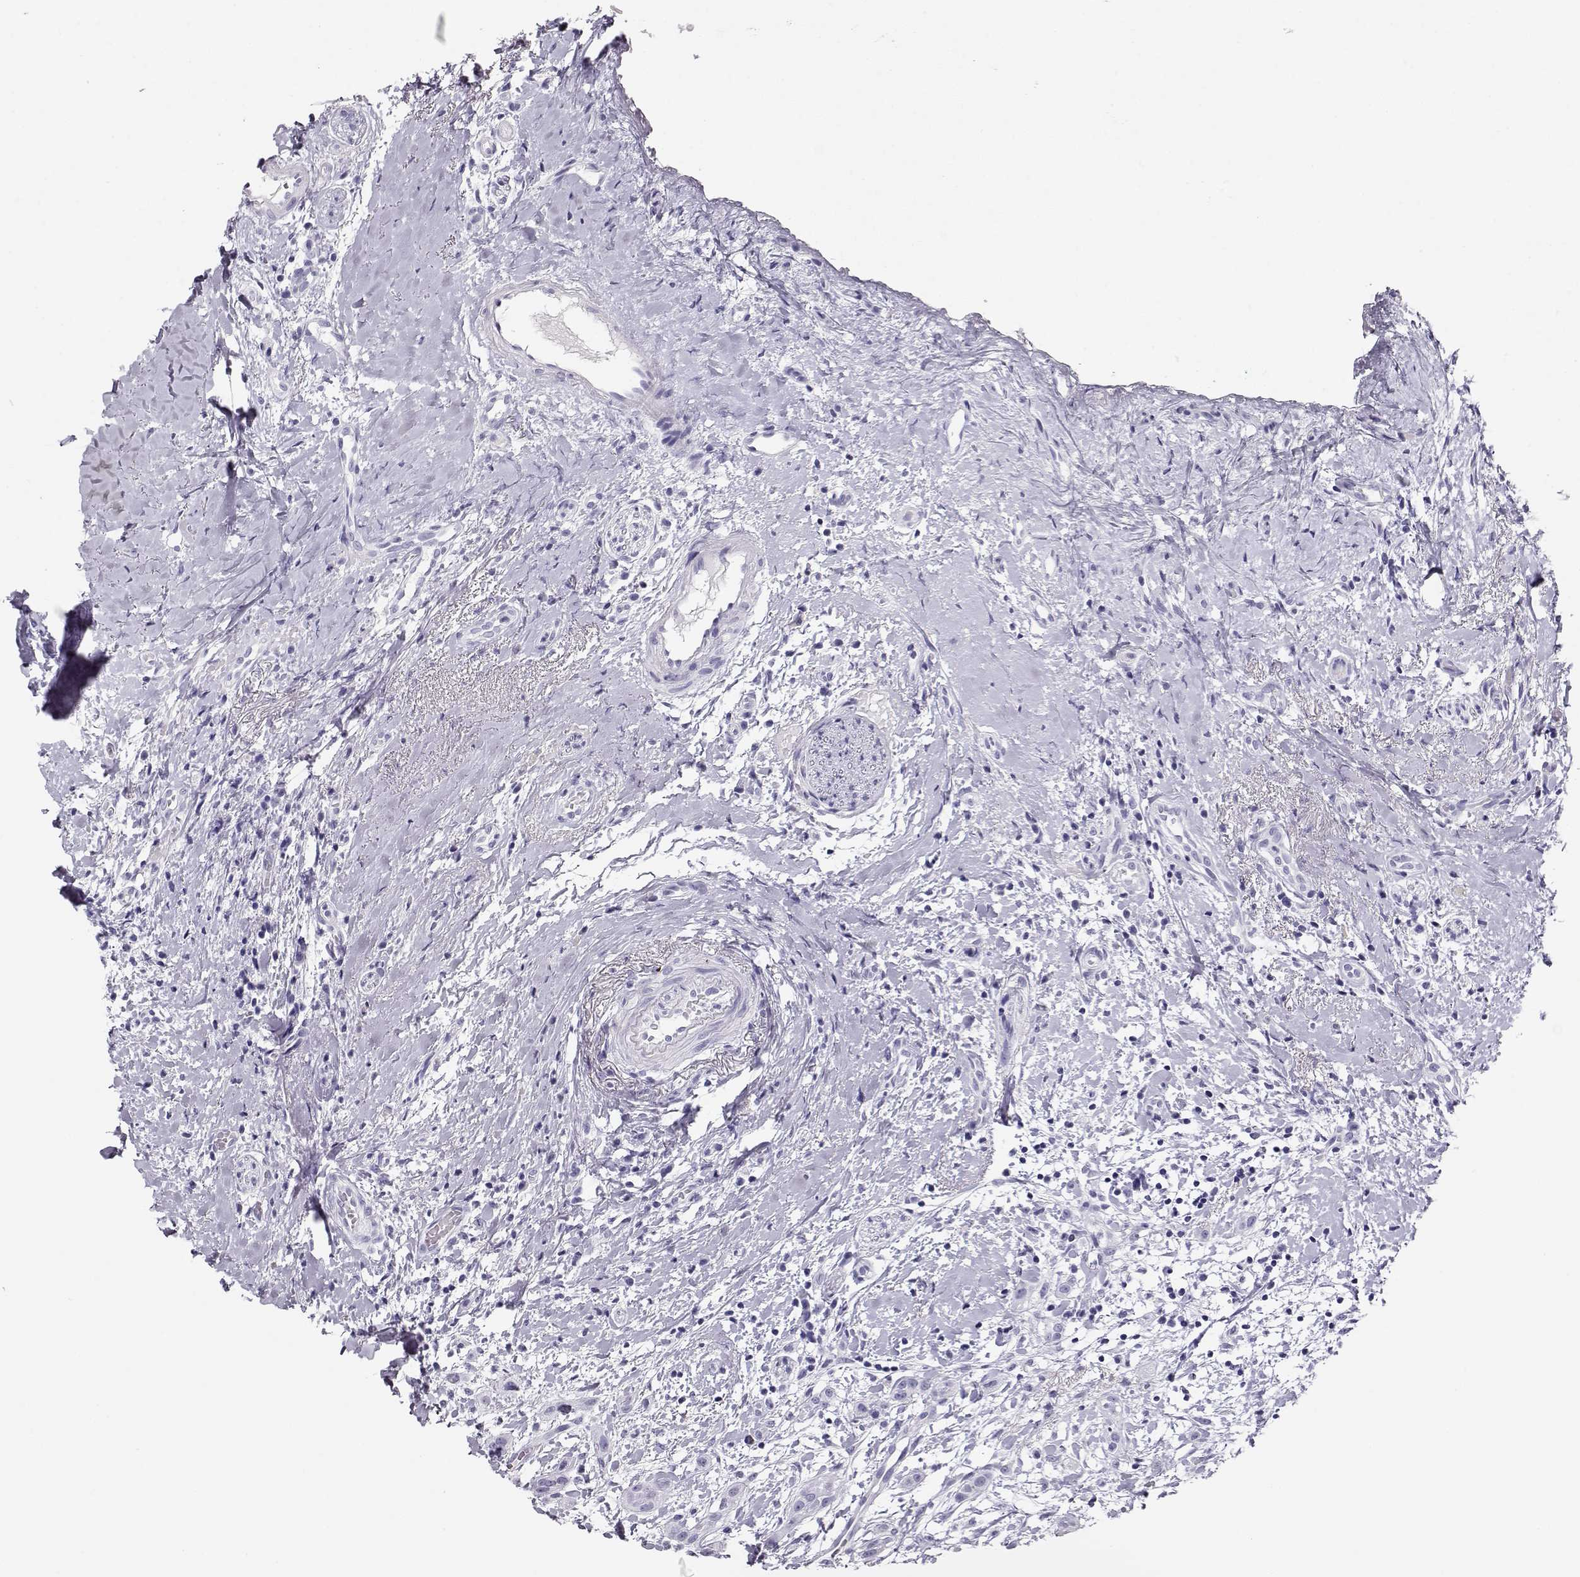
{"staining": {"intensity": "negative", "quantity": "none", "location": "none"}, "tissue": "head and neck cancer", "cell_type": "Tumor cells", "image_type": "cancer", "snomed": [{"axis": "morphology", "description": "Normal tissue, NOS"}, {"axis": "morphology", "description": "Squamous cell carcinoma, NOS"}, {"axis": "topography", "description": "Oral tissue"}, {"axis": "topography", "description": "Salivary gland"}, {"axis": "topography", "description": "Head-Neck"}], "caption": "Tumor cells are negative for brown protein staining in head and neck squamous cell carcinoma. (Stains: DAB (3,3'-diaminobenzidine) IHC with hematoxylin counter stain, Microscopy: brightfield microscopy at high magnification).", "gene": "MAGEC1", "patient": {"sex": "female", "age": 62}}